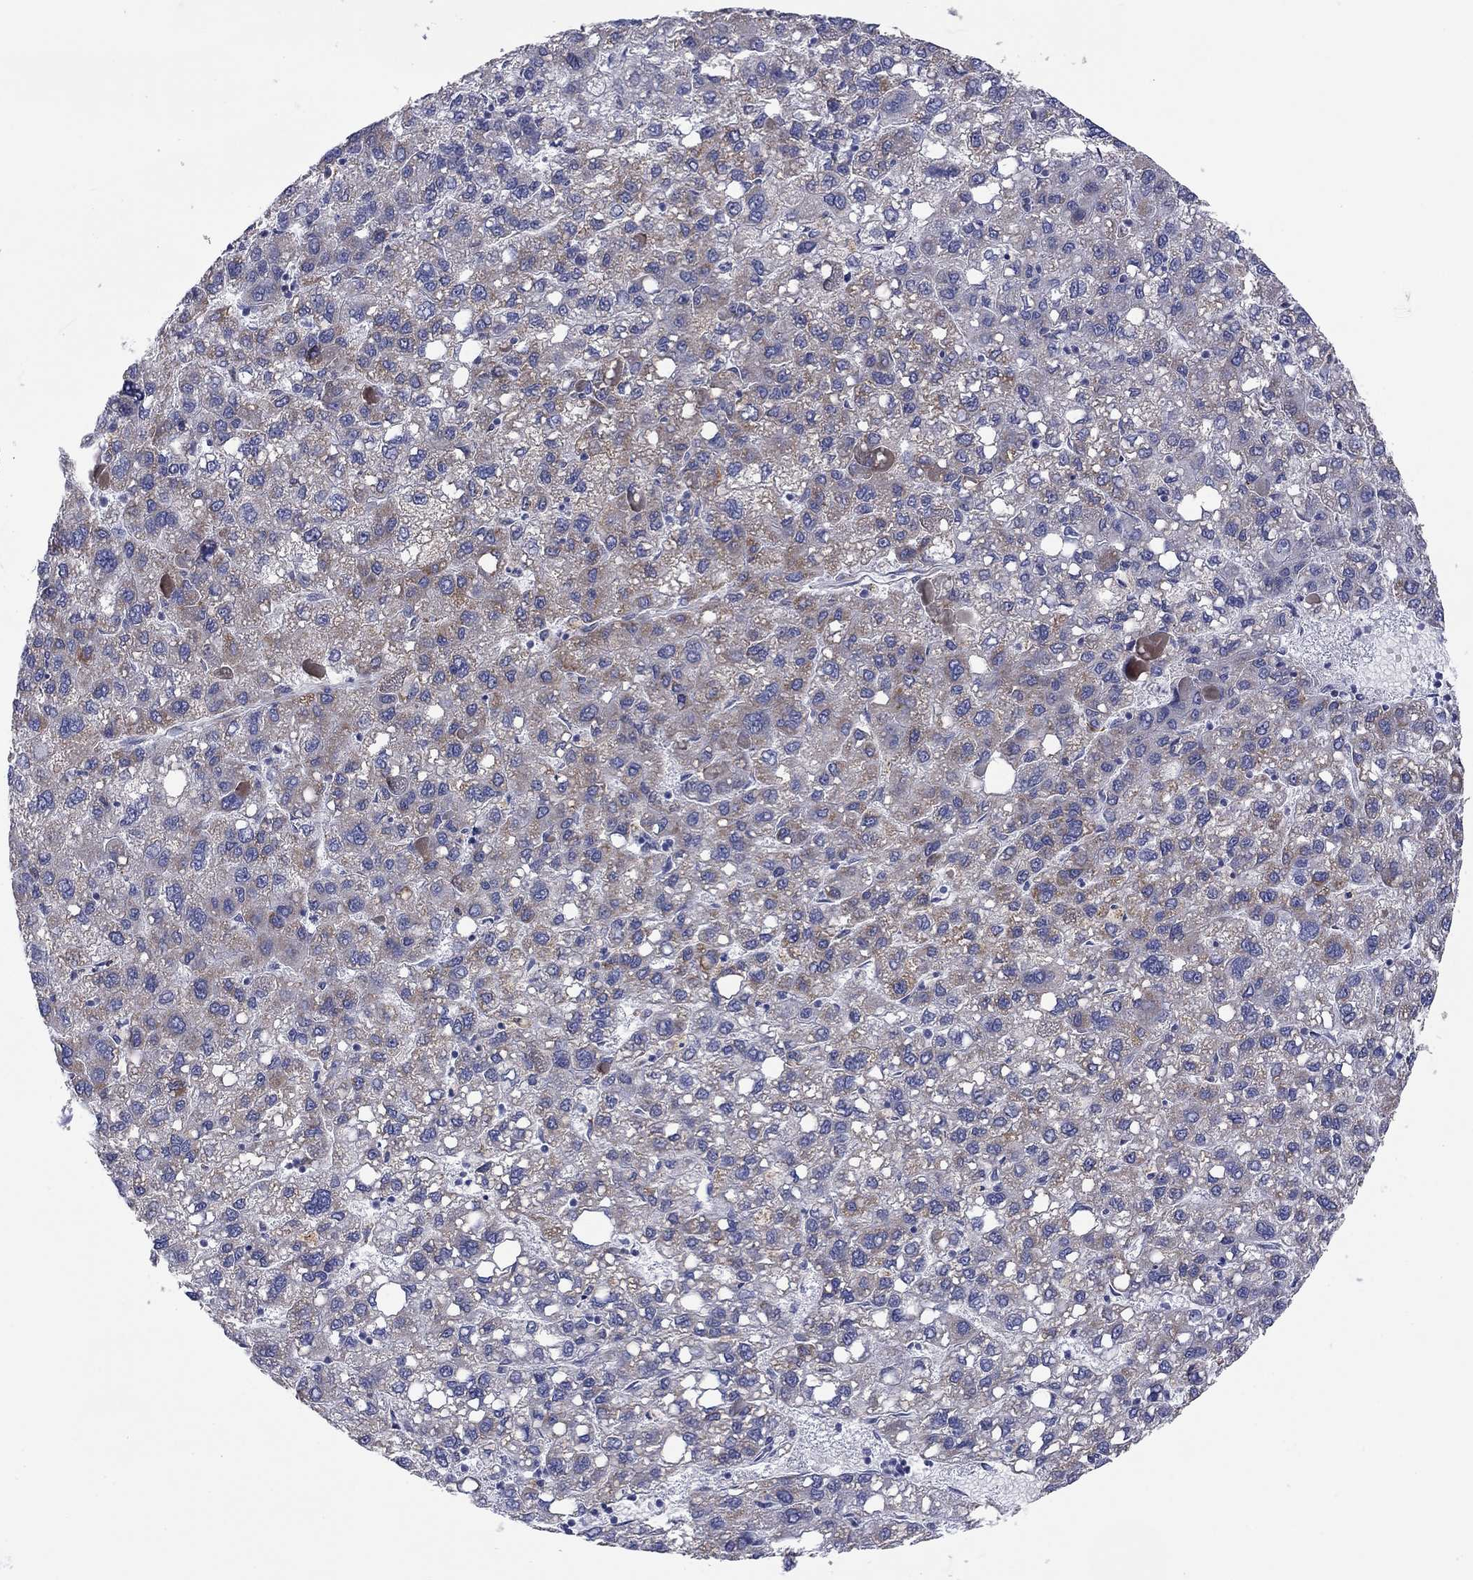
{"staining": {"intensity": "moderate", "quantity": "<25%", "location": "cytoplasmic/membranous"}, "tissue": "liver cancer", "cell_type": "Tumor cells", "image_type": "cancer", "snomed": [{"axis": "morphology", "description": "Carcinoma, Hepatocellular, NOS"}, {"axis": "topography", "description": "Liver"}], "caption": "The micrograph shows staining of hepatocellular carcinoma (liver), revealing moderate cytoplasmic/membranous protein staining (brown color) within tumor cells. (DAB (3,3'-diaminobenzidine) IHC with brightfield microscopy, high magnification).", "gene": "MGST3", "patient": {"sex": "female", "age": 82}}